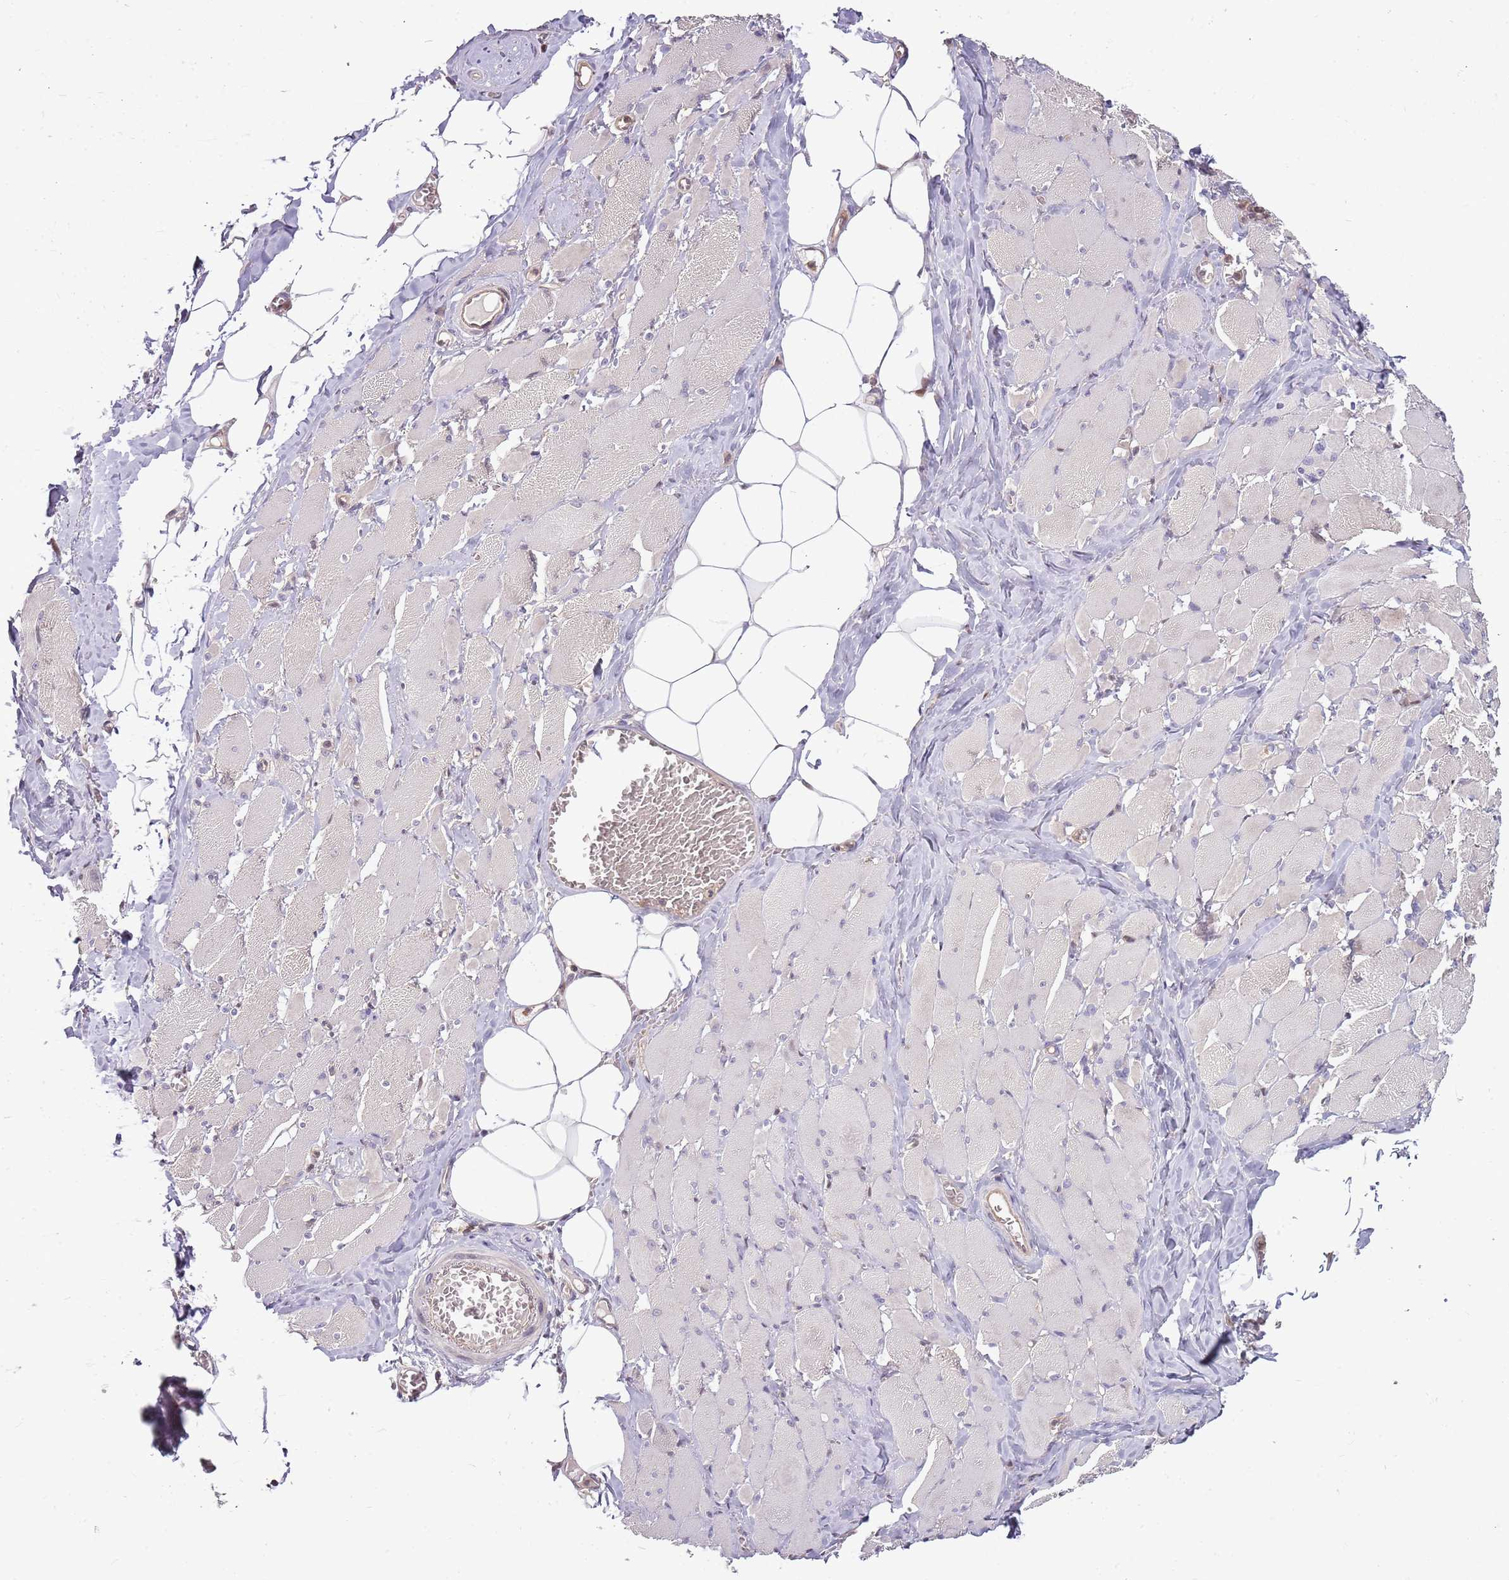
{"staining": {"intensity": "weak", "quantity": "<25%", "location": "nuclear"}, "tissue": "skeletal muscle", "cell_type": "Myocytes", "image_type": "normal", "snomed": [{"axis": "morphology", "description": "Normal tissue, NOS"}, {"axis": "morphology", "description": "Basal cell carcinoma"}, {"axis": "topography", "description": "Skeletal muscle"}], "caption": "The immunohistochemistry (IHC) photomicrograph has no significant staining in myocytes of skeletal muscle. (Stains: DAB (3,3'-diaminobenzidine) immunohistochemistry with hematoxylin counter stain, Microscopy: brightfield microscopy at high magnification).", "gene": "GSTO2", "patient": {"sex": "female", "age": 64}}